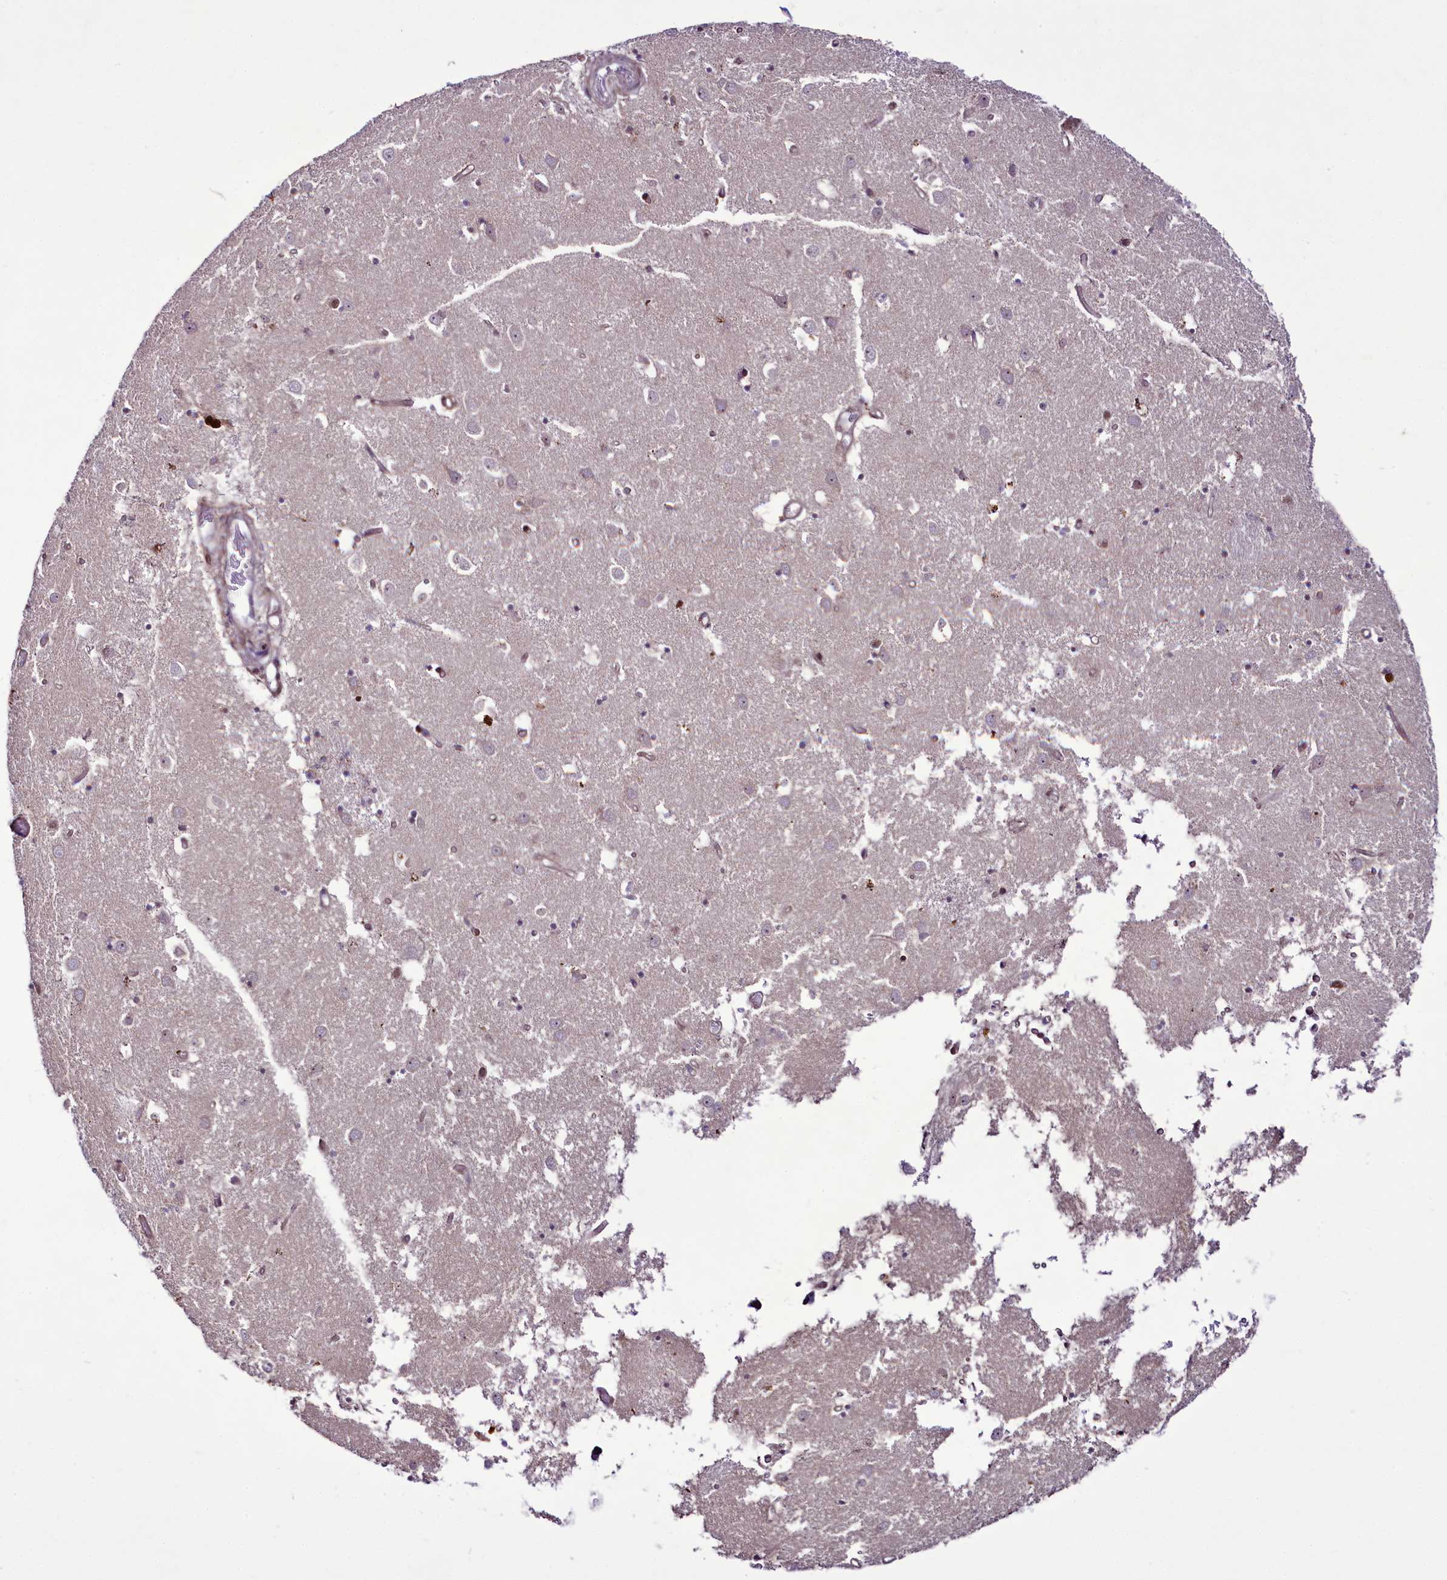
{"staining": {"intensity": "moderate", "quantity": "<25%", "location": "nuclear"}, "tissue": "caudate", "cell_type": "Glial cells", "image_type": "normal", "snomed": [{"axis": "morphology", "description": "Normal tissue, NOS"}, {"axis": "topography", "description": "Lateral ventricle wall"}], "caption": "Immunohistochemistry staining of unremarkable caudate, which shows low levels of moderate nuclear expression in approximately <25% of glial cells indicating moderate nuclear protein staining. The staining was performed using DAB (brown) for protein detection and nuclei were counterstained in hematoxylin (blue).", "gene": "RSBN1", "patient": {"sex": "male", "age": 70}}